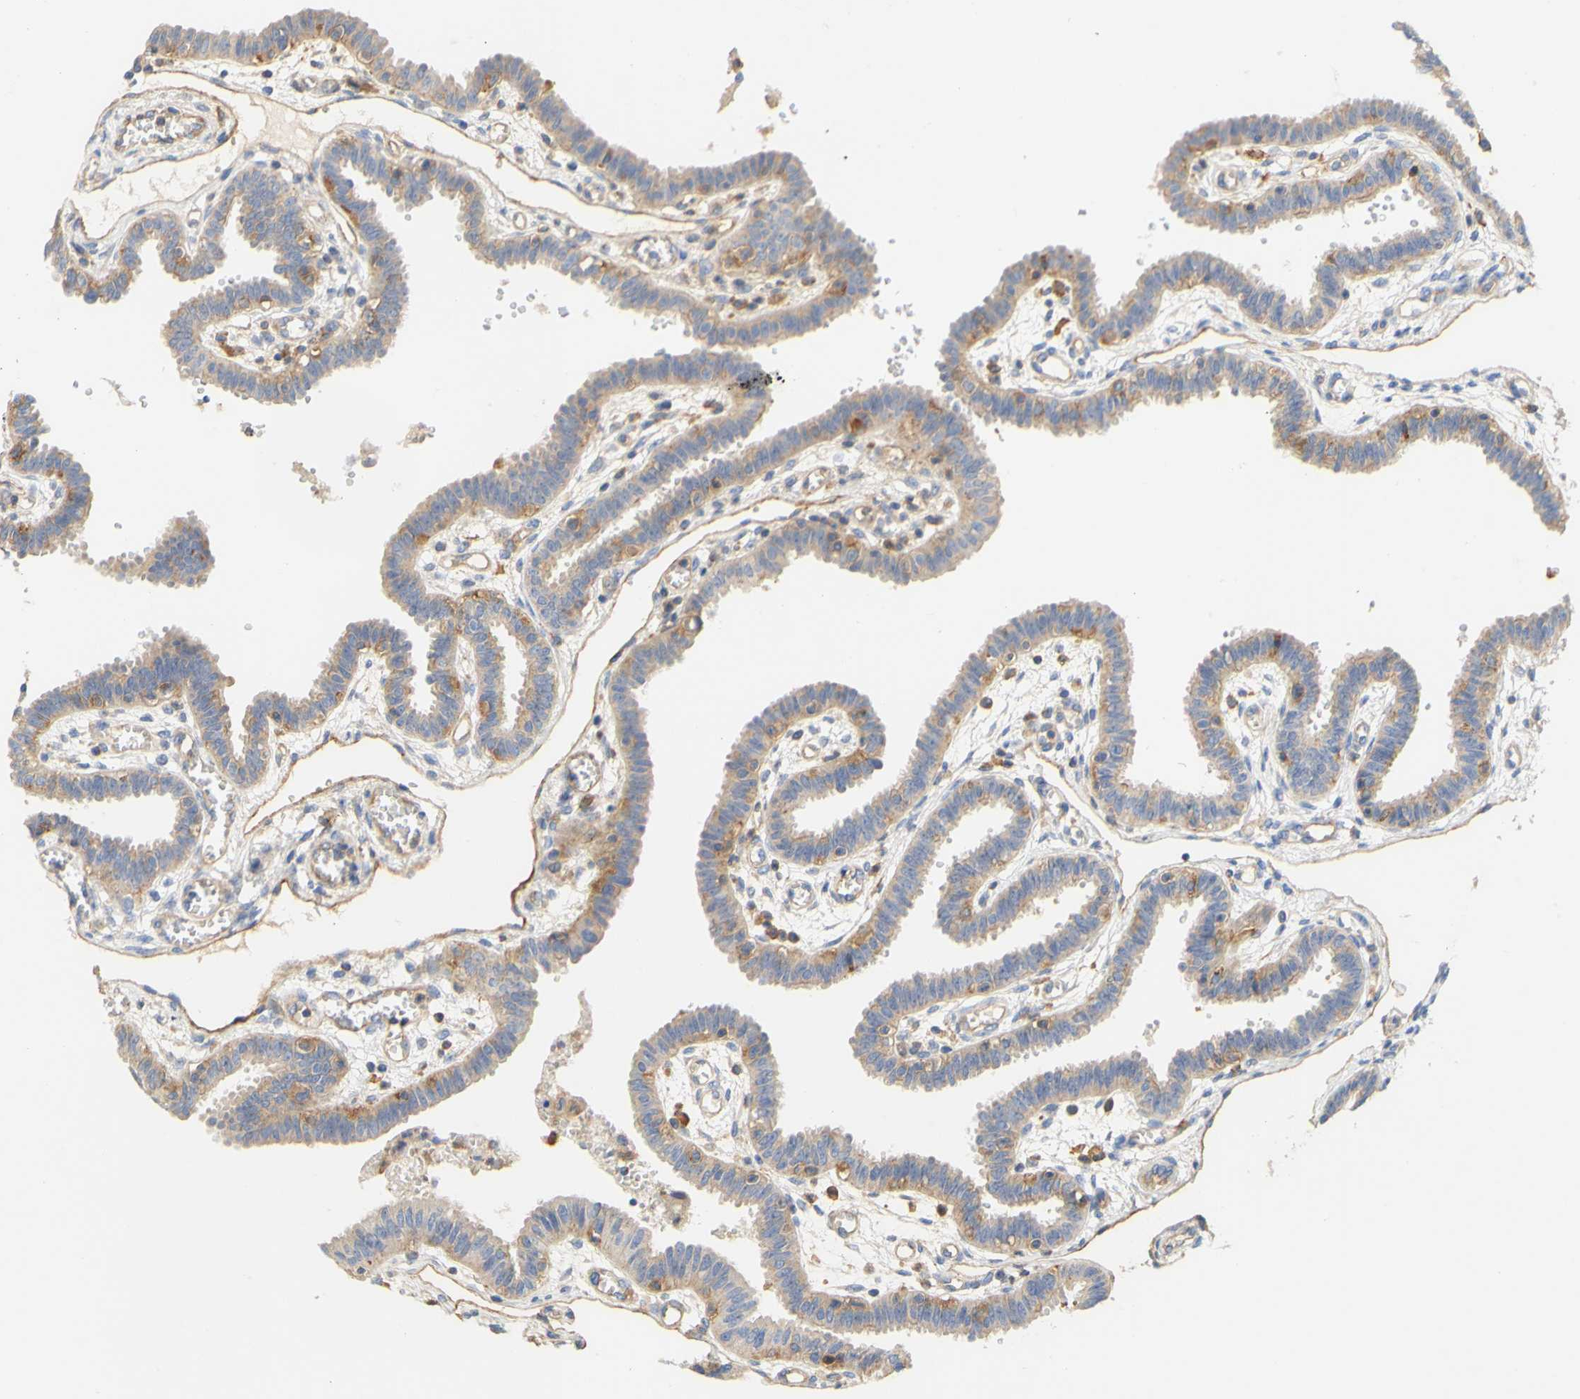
{"staining": {"intensity": "moderate", "quantity": ">75%", "location": "cytoplasmic/membranous"}, "tissue": "fallopian tube", "cell_type": "Glandular cells", "image_type": "normal", "snomed": [{"axis": "morphology", "description": "Normal tissue, NOS"}, {"axis": "topography", "description": "Fallopian tube"}], "caption": "Immunohistochemistry (IHC) (DAB) staining of benign fallopian tube demonstrates moderate cytoplasmic/membranous protein positivity in about >75% of glandular cells. Using DAB (brown) and hematoxylin (blue) stains, captured at high magnification using brightfield microscopy.", "gene": "PCDH7", "patient": {"sex": "female", "age": 32}}